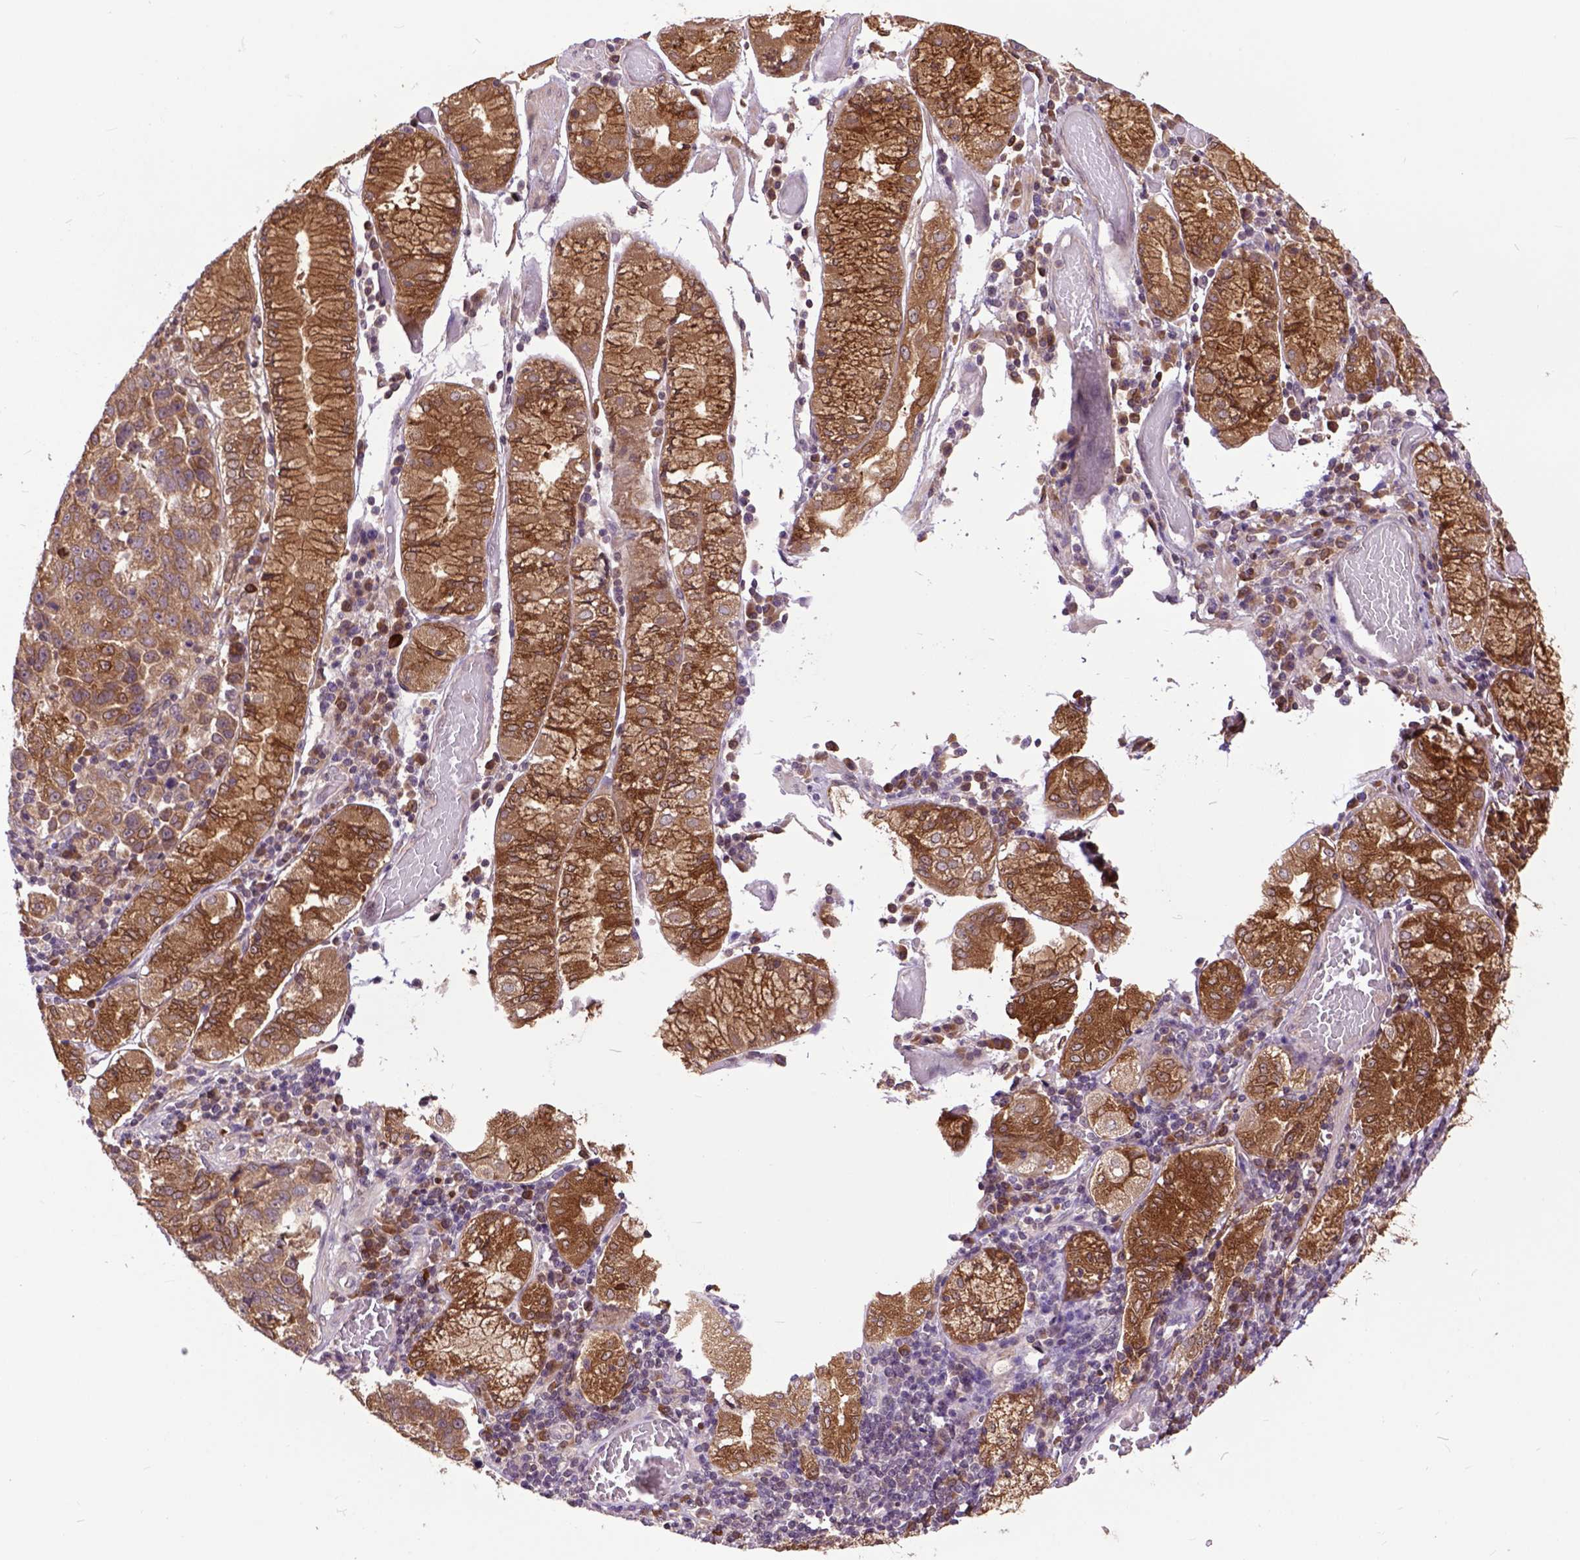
{"staining": {"intensity": "moderate", "quantity": ">75%", "location": "cytoplasmic/membranous"}, "tissue": "stomach cancer", "cell_type": "Tumor cells", "image_type": "cancer", "snomed": [{"axis": "morphology", "description": "Adenocarcinoma, NOS"}, {"axis": "topography", "description": "Stomach"}], "caption": "This image exhibits immunohistochemistry staining of human stomach adenocarcinoma, with medium moderate cytoplasmic/membranous staining in approximately >75% of tumor cells.", "gene": "ARL1", "patient": {"sex": "male", "age": 93}}